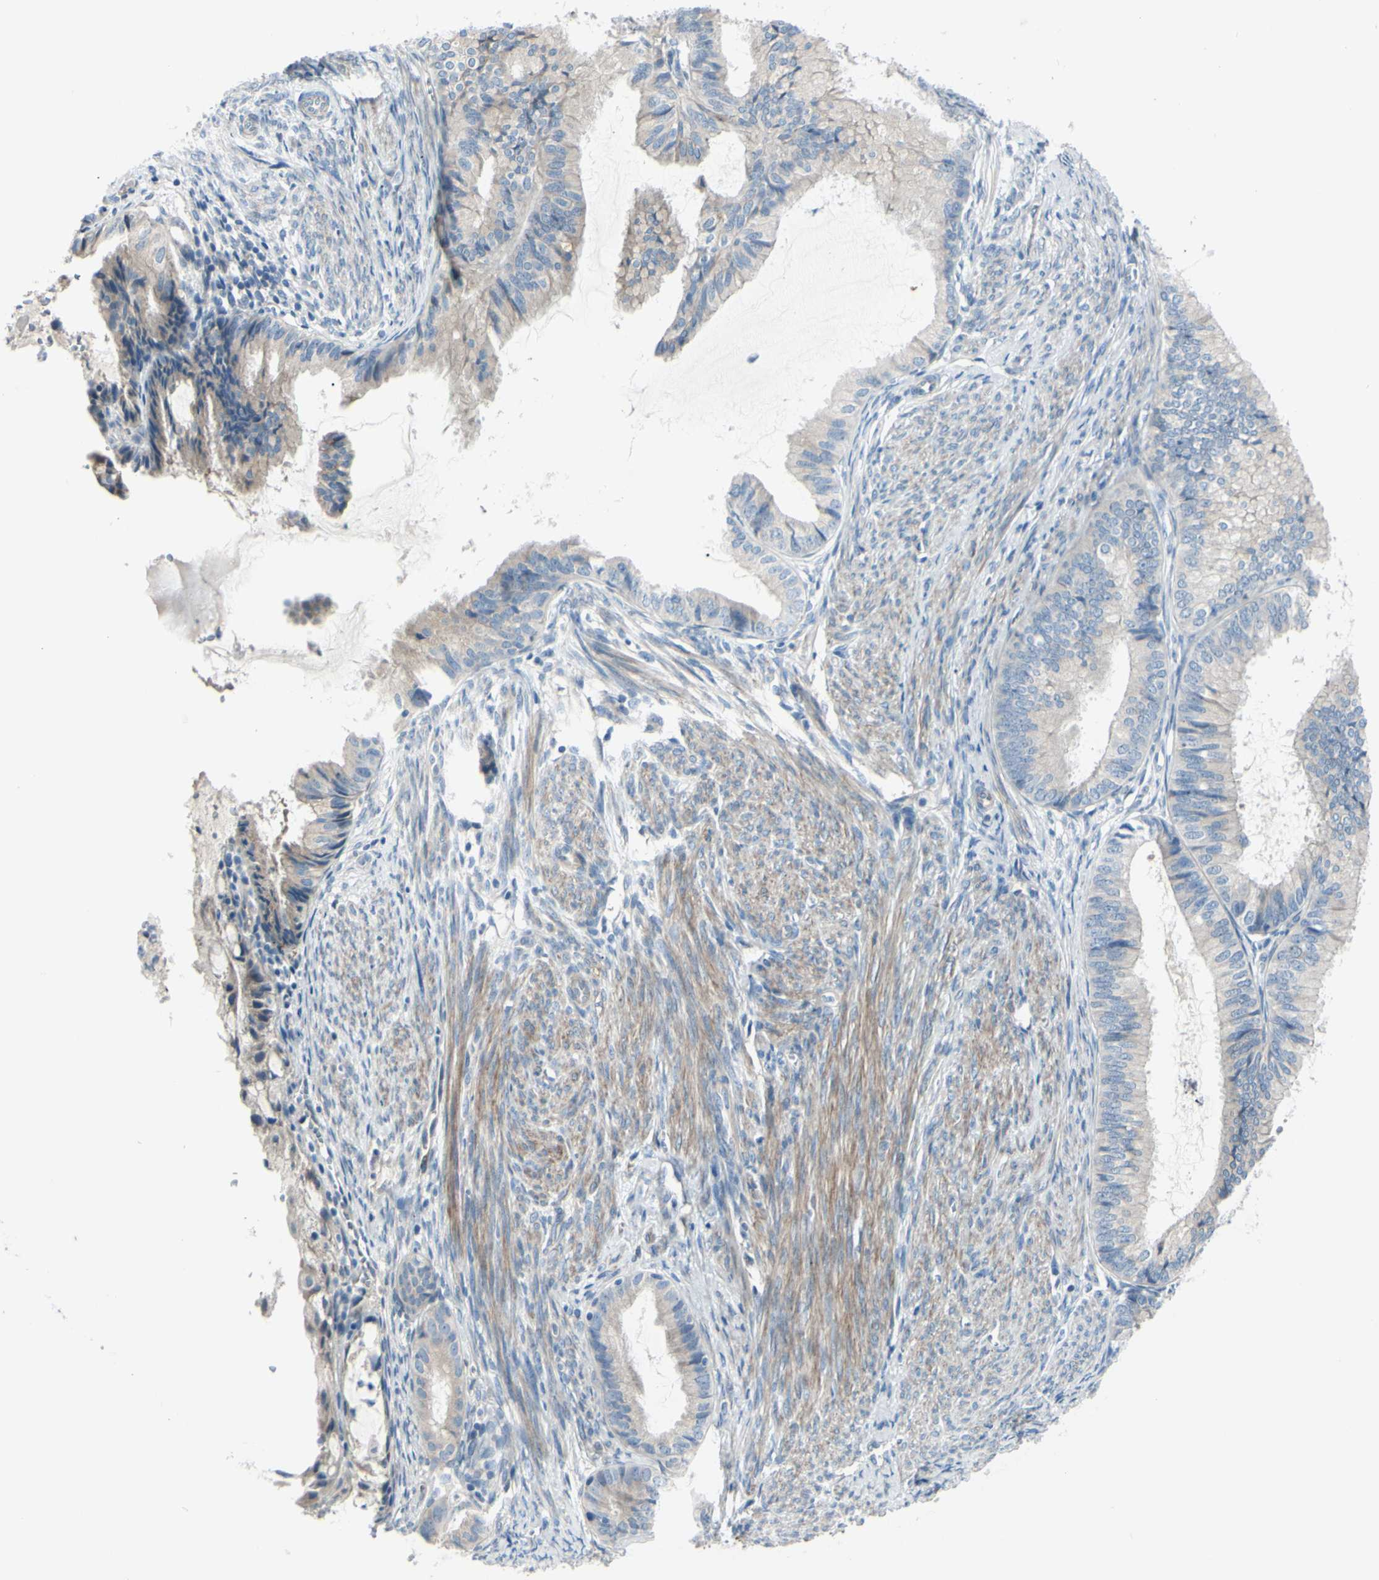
{"staining": {"intensity": "moderate", "quantity": "25%-75%", "location": "cytoplasmic/membranous"}, "tissue": "endometrial cancer", "cell_type": "Tumor cells", "image_type": "cancer", "snomed": [{"axis": "morphology", "description": "Adenocarcinoma, NOS"}, {"axis": "topography", "description": "Endometrium"}], "caption": "Protein expression analysis of endometrial adenocarcinoma demonstrates moderate cytoplasmic/membranous expression in approximately 25%-75% of tumor cells.", "gene": "LRRK1", "patient": {"sex": "female", "age": 86}}